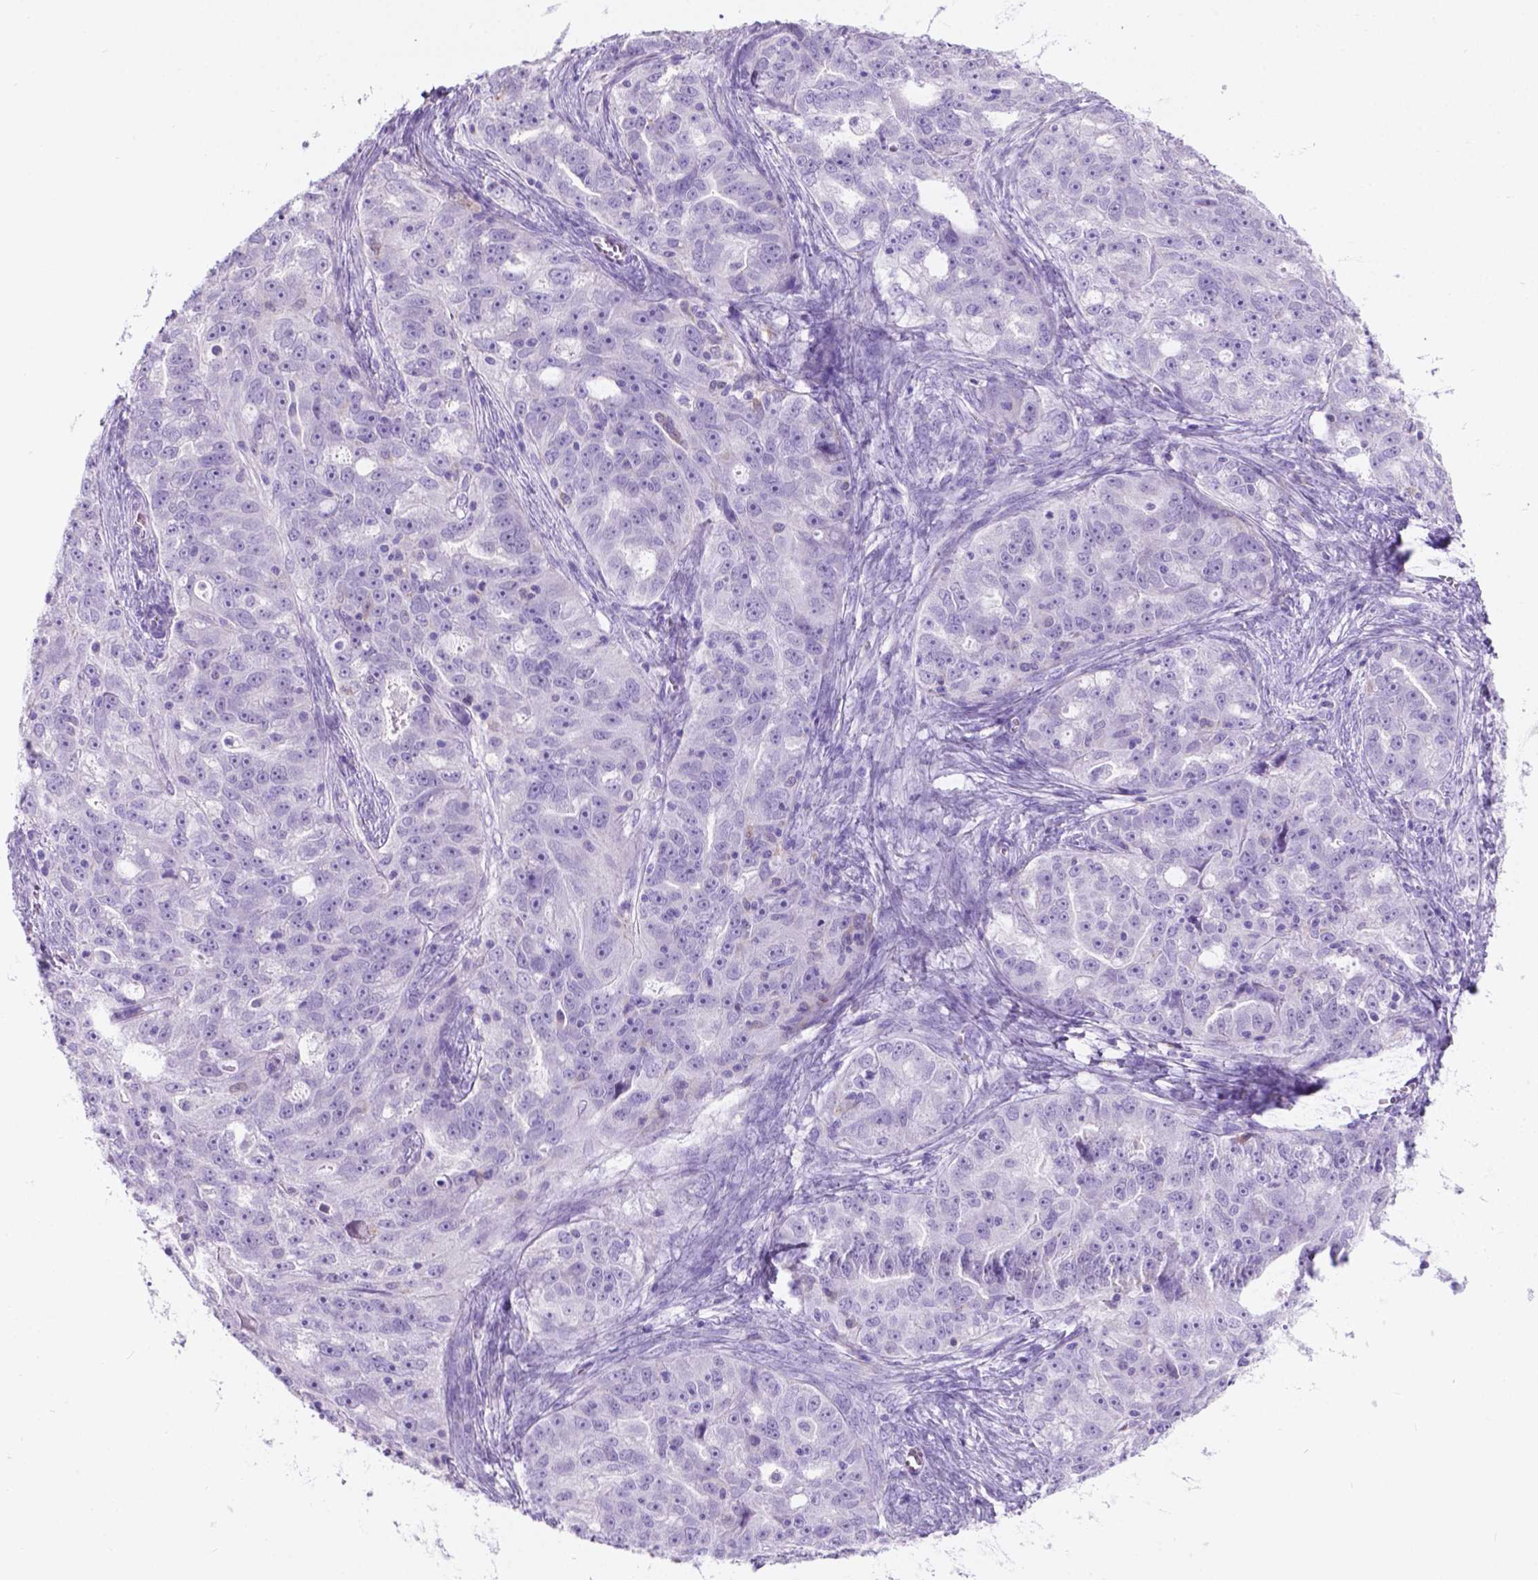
{"staining": {"intensity": "negative", "quantity": "none", "location": "none"}, "tissue": "ovarian cancer", "cell_type": "Tumor cells", "image_type": "cancer", "snomed": [{"axis": "morphology", "description": "Cystadenocarcinoma, serous, NOS"}, {"axis": "topography", "description": "Ovary"}], "caption": "Histopathology image shows no significant protein expression in tumor cells of serous cystadenocarcinoma (ovarian).", "gene": "GRIN2B", "patient": {"sex": "female", "age": 51}}